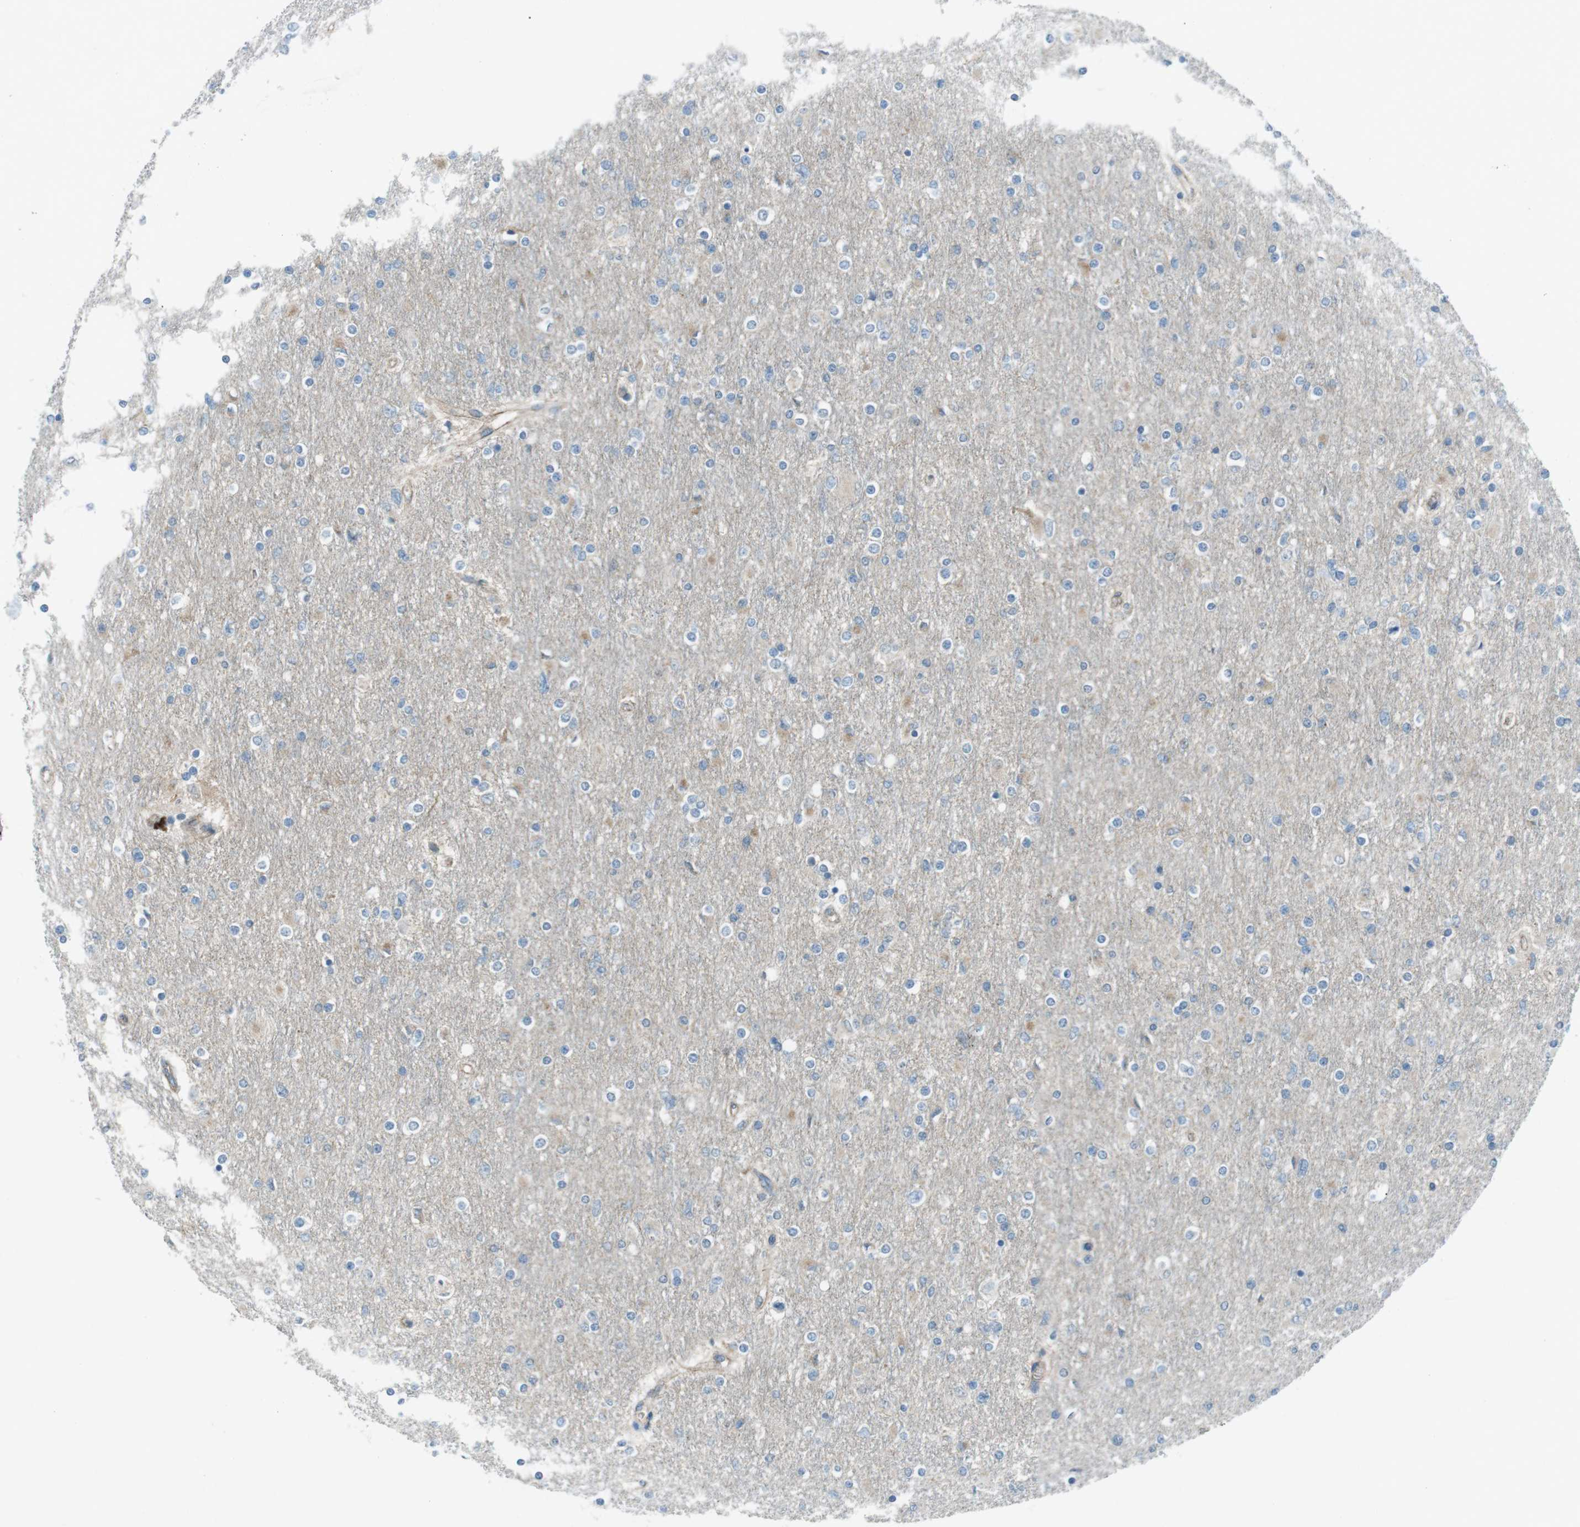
{"staining": {"intensity": "negative", "quantity": "none", "location": "none"}, "tissue": "glioma", "cell_type": "Tumor cells", "image_type": "cancer", "snomed": [{"axis": "morphology", "description": "Glioma, malignant, High grade"}, {"axis": "topography", "description": "Cerebral cortex"}], "caption": "DAB (3,3'-diaminobenzidine) immunohistochemical staining of glioma shows no significant expression in tumor cells.", "gene": "SPTA1", "patient": {"sex": "female", "age": 36}}